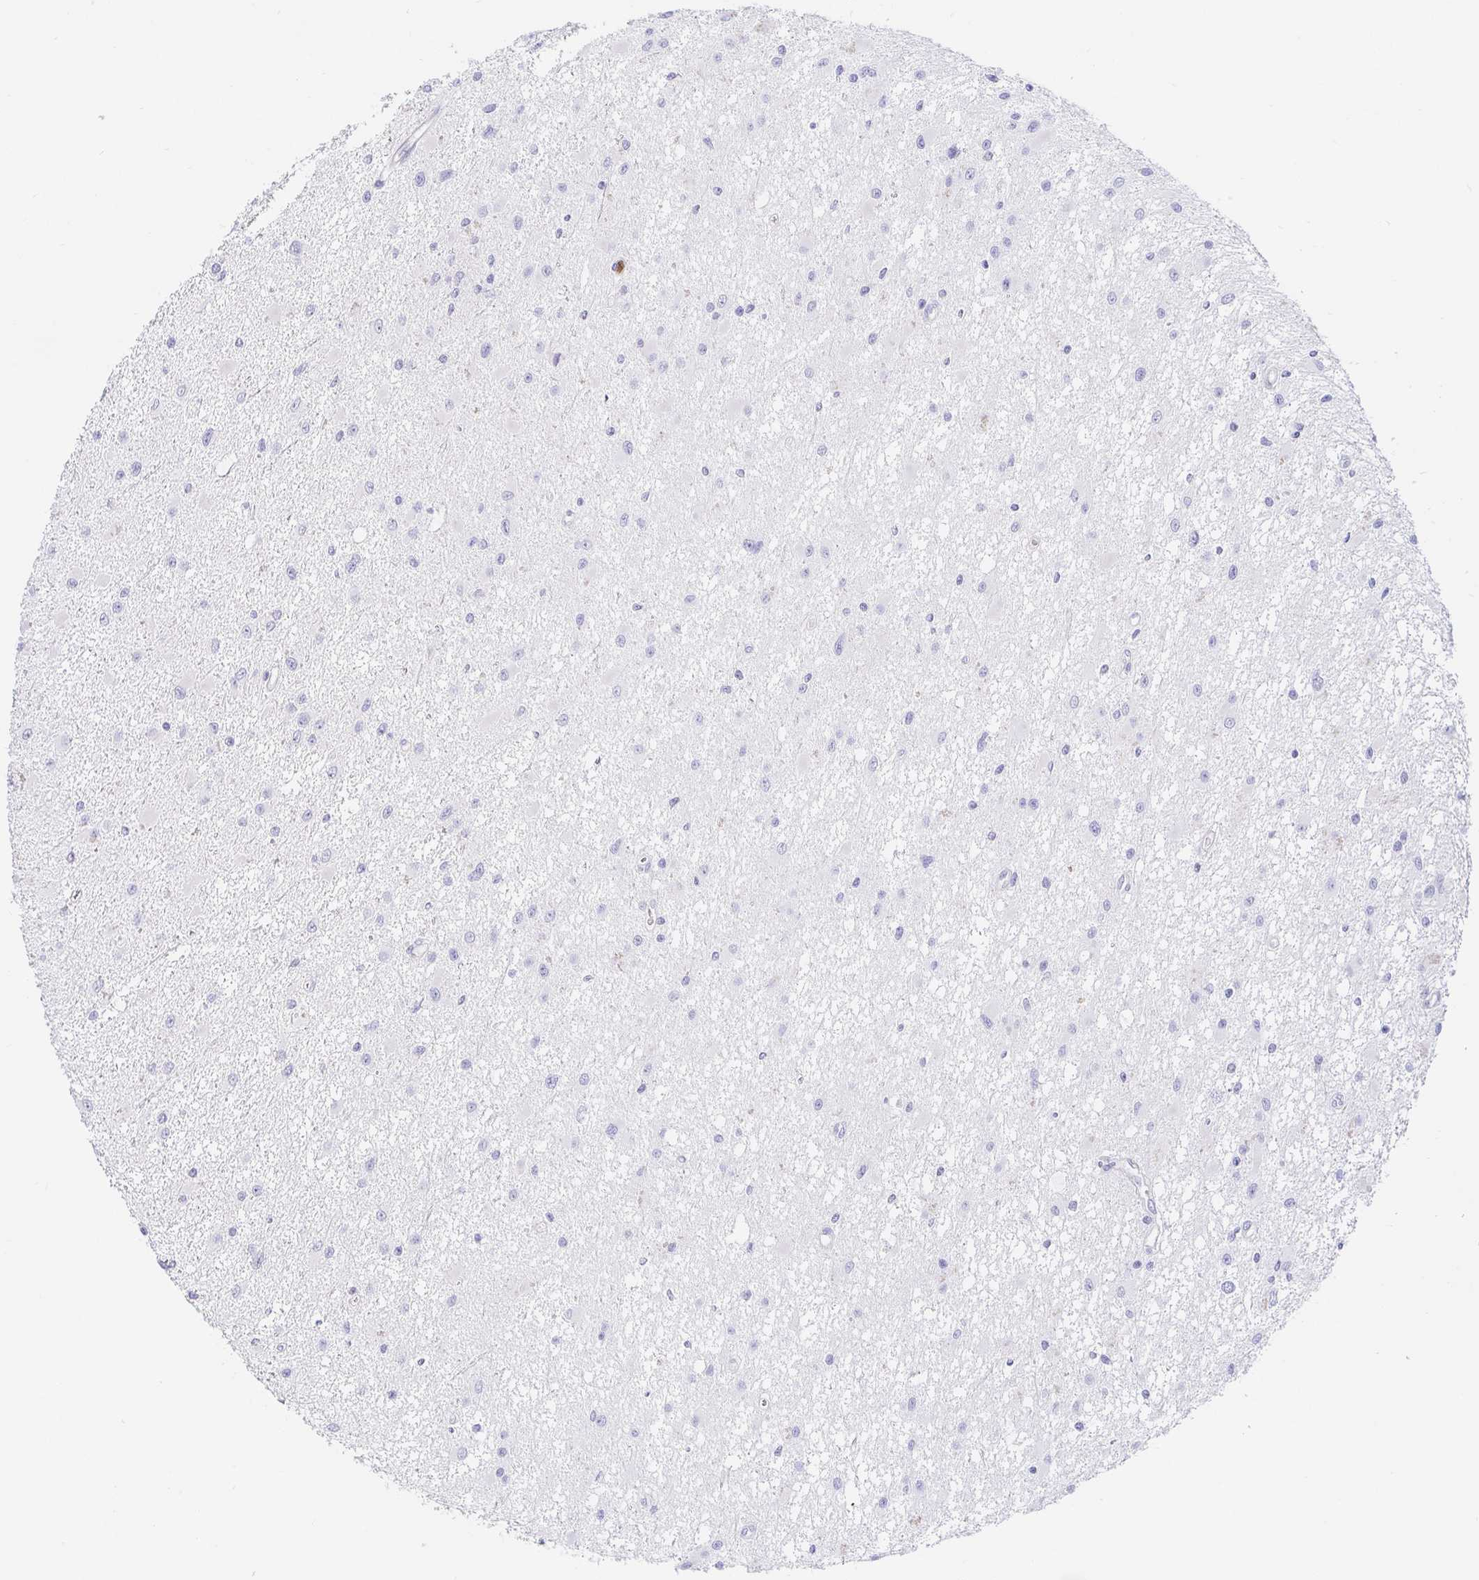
{"staining": {"intensity": "negative", "quantity": "none", "location": "none"}, "tissue": "glioma", "cell_type": "Tumor cells", "image_type": "cancer", "snomed": [{"axis": "morphology", "description": "Glioma, malignant, High grade"}, {"axis": "topography", "description": "Brain"}], "caption": "Protein analysis of malignant high-grade glioma exhibits no significant expression in tumor cells.", "gene": "HINFP", "patient": {"sex": "male", "age": 54}}